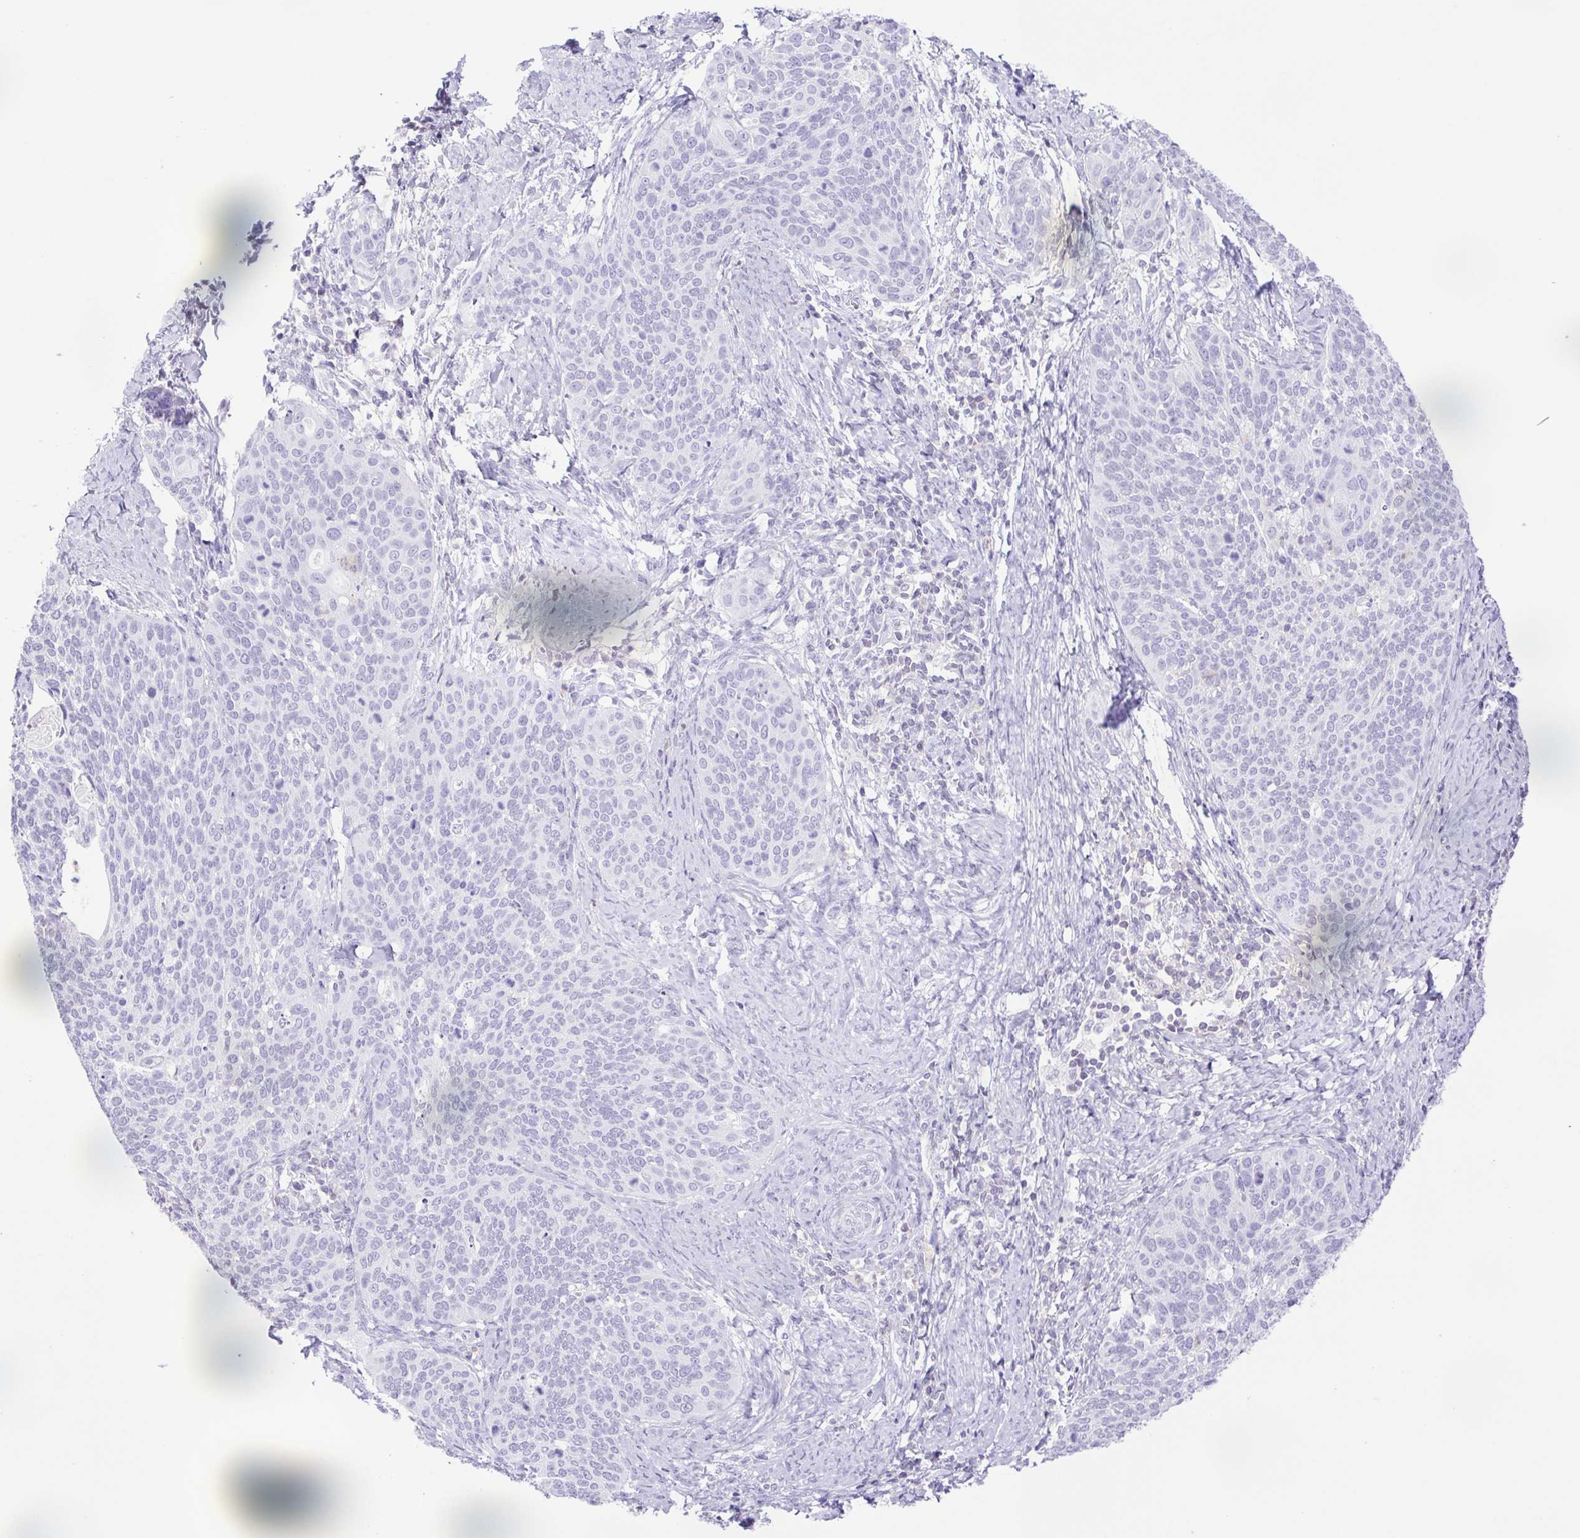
{"staining": {"intensity": "negative", "quantity": "none", "location": "none"}, "tissue": "cervical cancer", "cell_type": "Tumor cells", "image_type": "cancer", "snomed": [{"axis": "morphology", "description": "Squamous cell carcinoma, NOS"}, {"axis": "topography", "description": "Cervix"}], "caption": "This is an immunohistochemistry (IHC) histopathology image of human squamous cell carcinoma (cervical). There is no staining in tumor cells.", "gene": "SYNPR", "patient": {"sex": "female", "age": 69}}